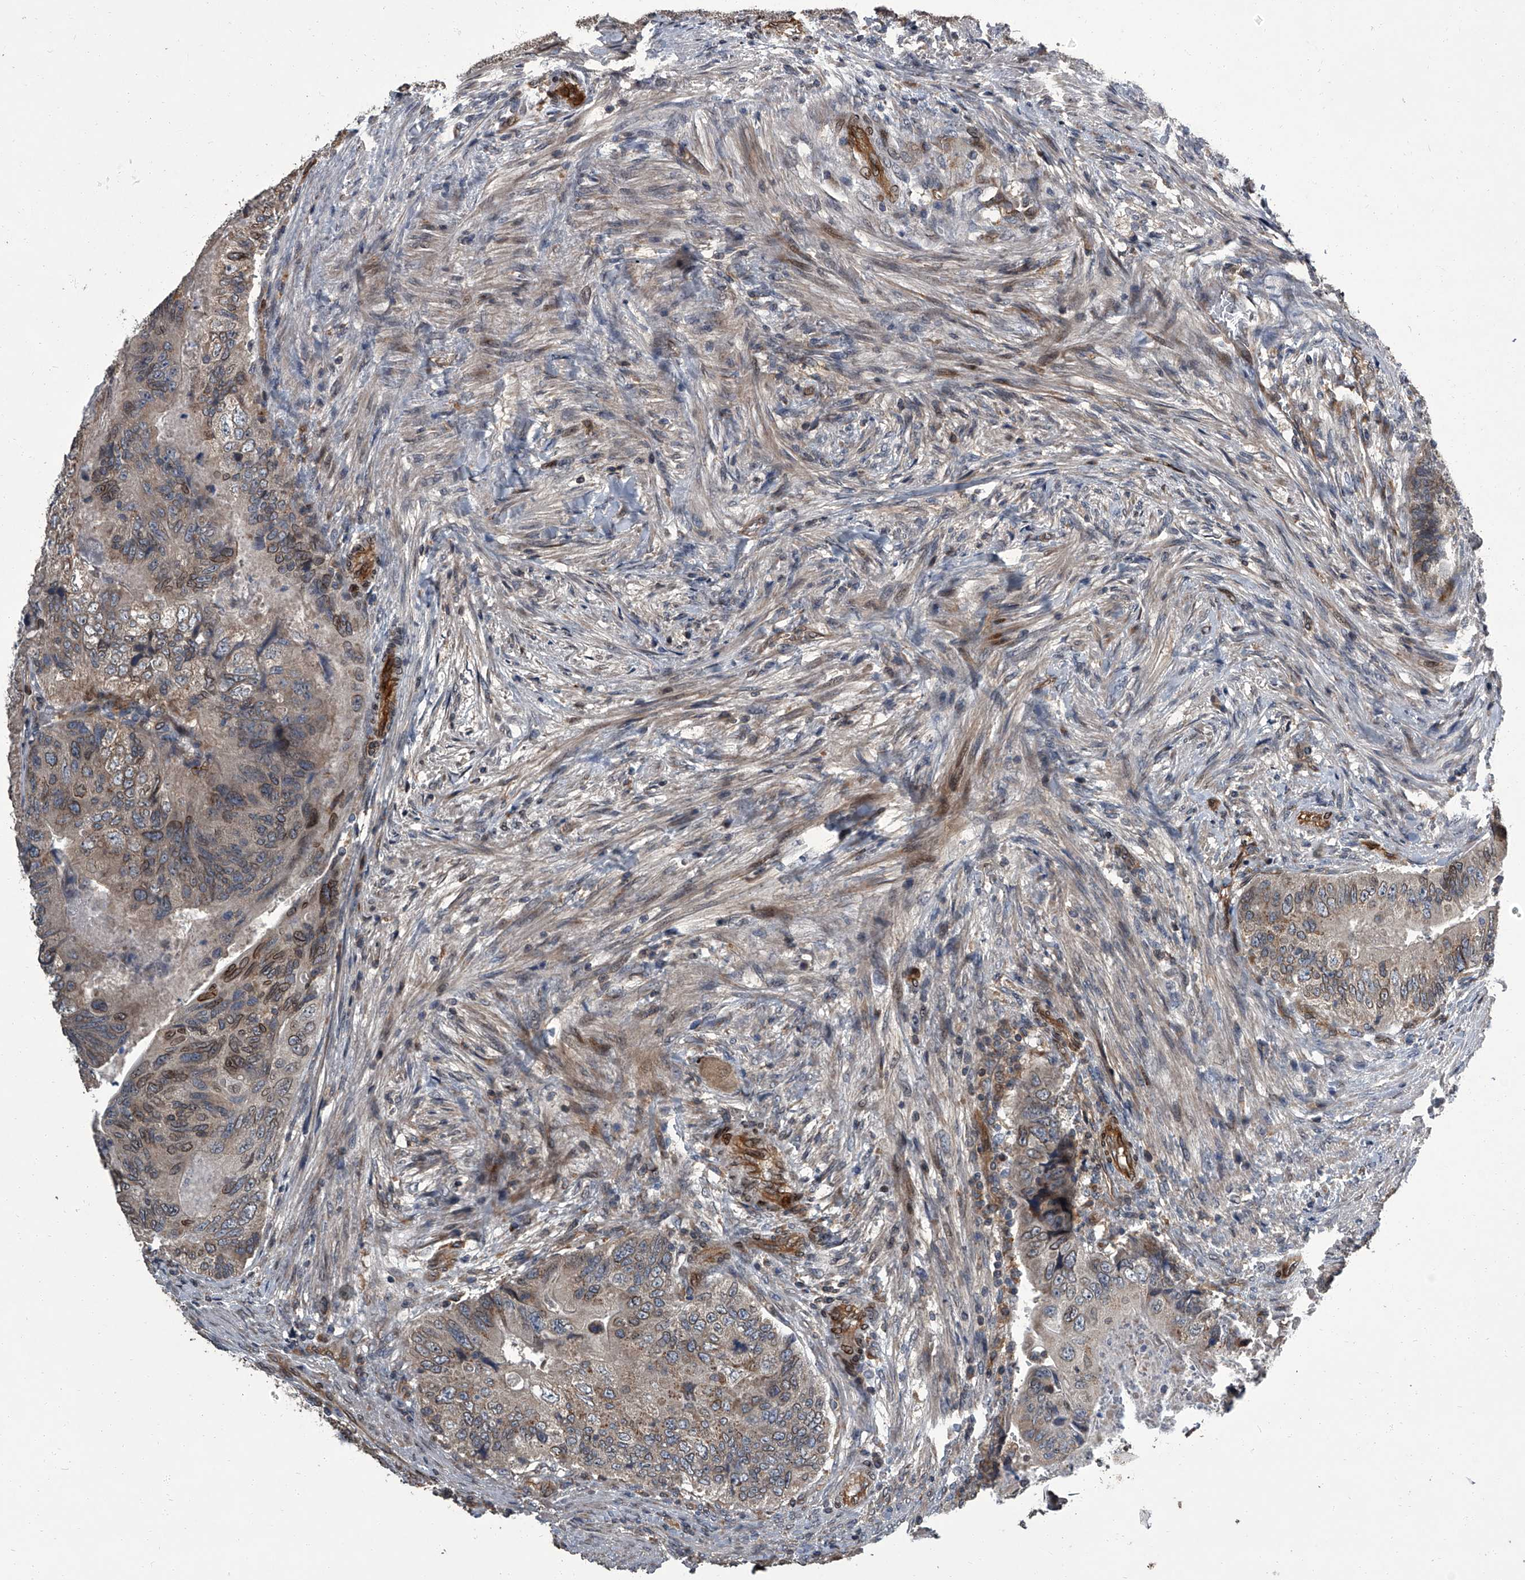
{"staining": {"intensity": "moderate", "quantity": "25%-75%", "location": "cytoplasmic/membranous,nuclear"}, "tissue": "colorectal cancer", "cell_type": "Tumor cells", "image_type": "cancer", "snomed": [{"axis": "morphology", "description": "Adenocarcinoma, NOS"}, {"axis": "topography", "description": "Rectum"}], "caption": "Tumor cells demonstrate moderate cytoplasmic/membranous and nuclear positivity in approximately 25%-75% of cells in colorectal cancer (adenocarcinoma). The staining was performed using DAB (3,3'-diaminobenzidine) to visualize the protein expression in brown, while the nuclei were stained in blue with hematoxylin (Magnification: 20x).", "gene": "LRRC8C", "patient": {"sex": "male", "age": 63}}